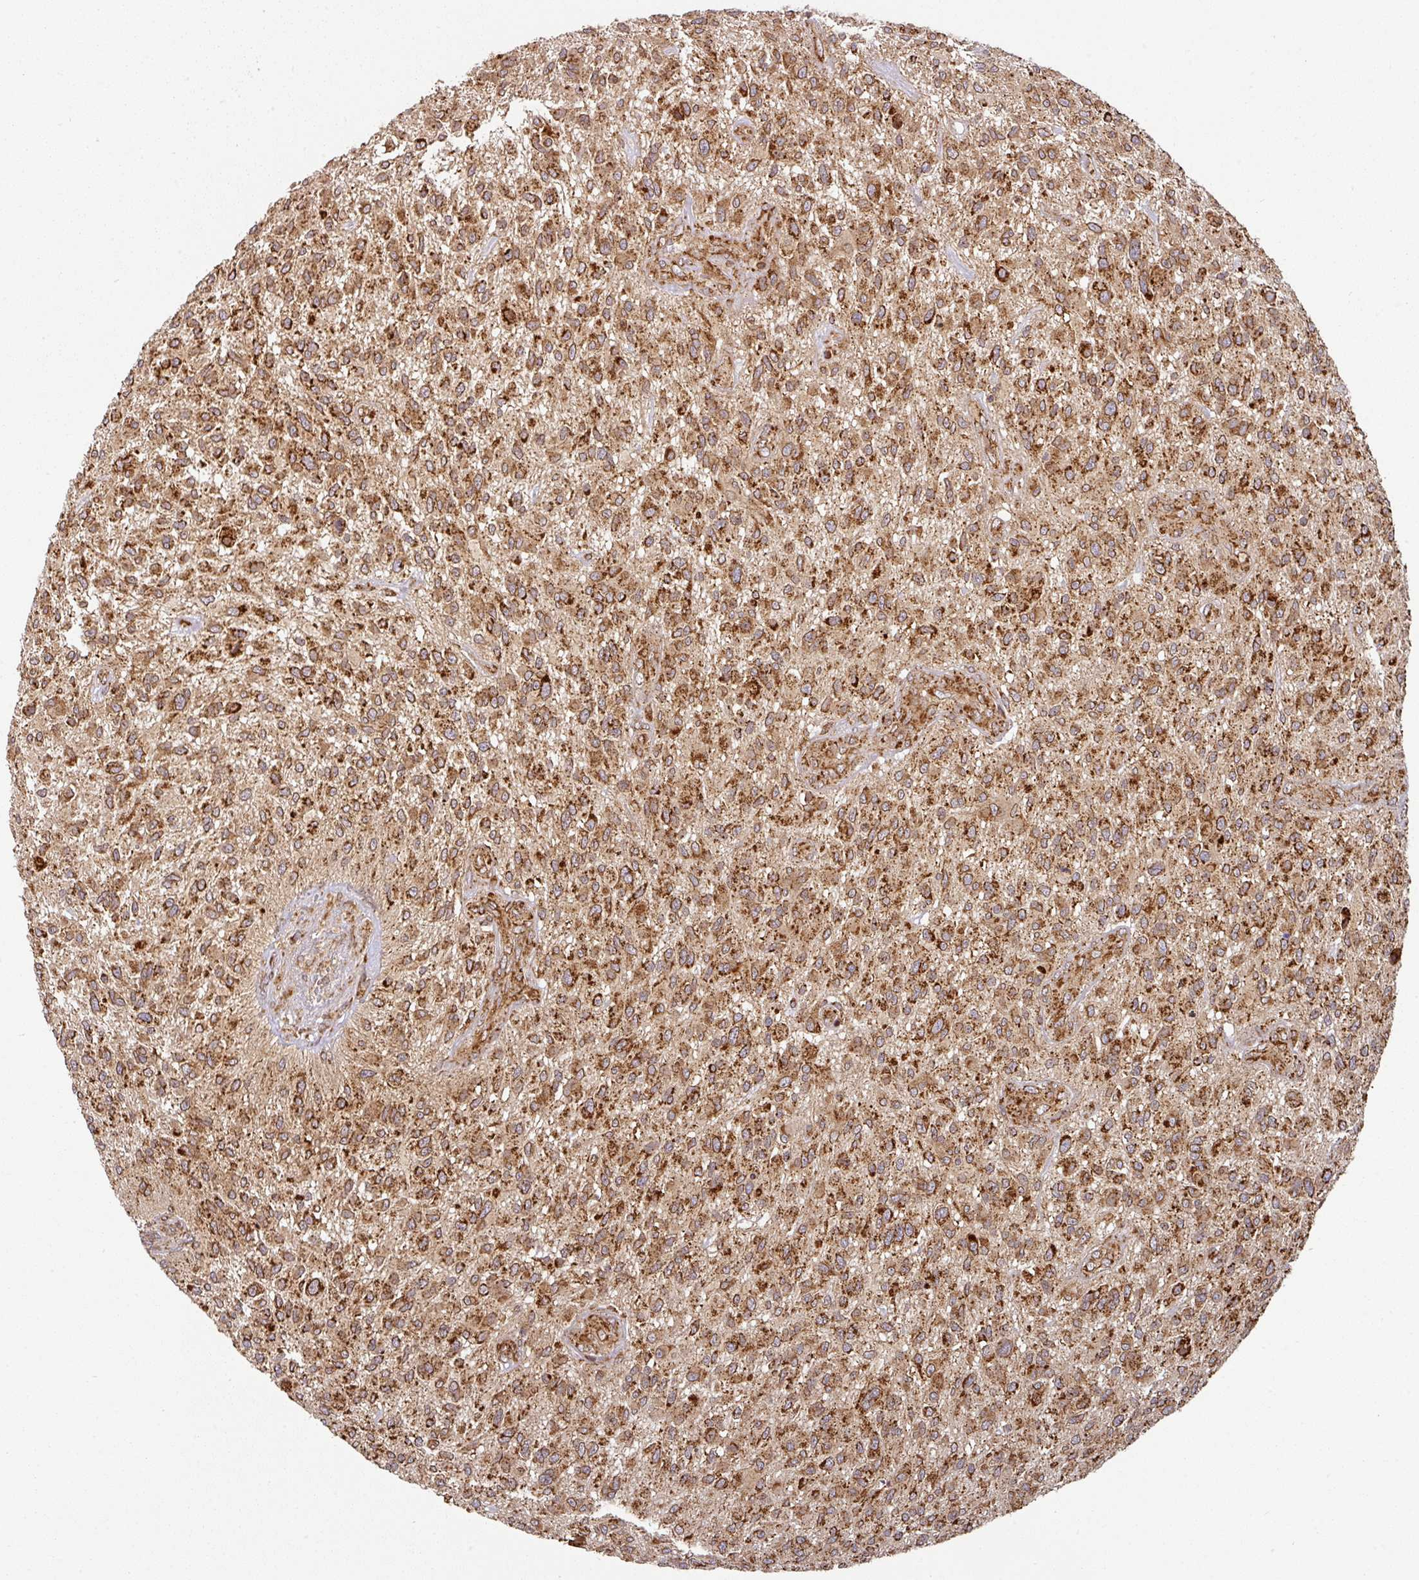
{"staining": {"intensity": "moderate", "quantity": ">75%", "location": "cytoplasmic/membranous"}, "tissue": "glioma", "cell_type": "Tumor cells", "image_type": "cancer", "snomed": [{"axis": "morphology", "description": "Glioma, malignant, High grade"}, {"axis": "topography", "description": "Brain"}], "caption": "Immunohistochemical staining of human malignant glioma (high-grade) shows medium levels of moderate cytoplasmic/membranous protein staining in approximately >75% of tumor cells.", "gene": "TRAP1", "patient": {"sex": "male", "age": 47}}